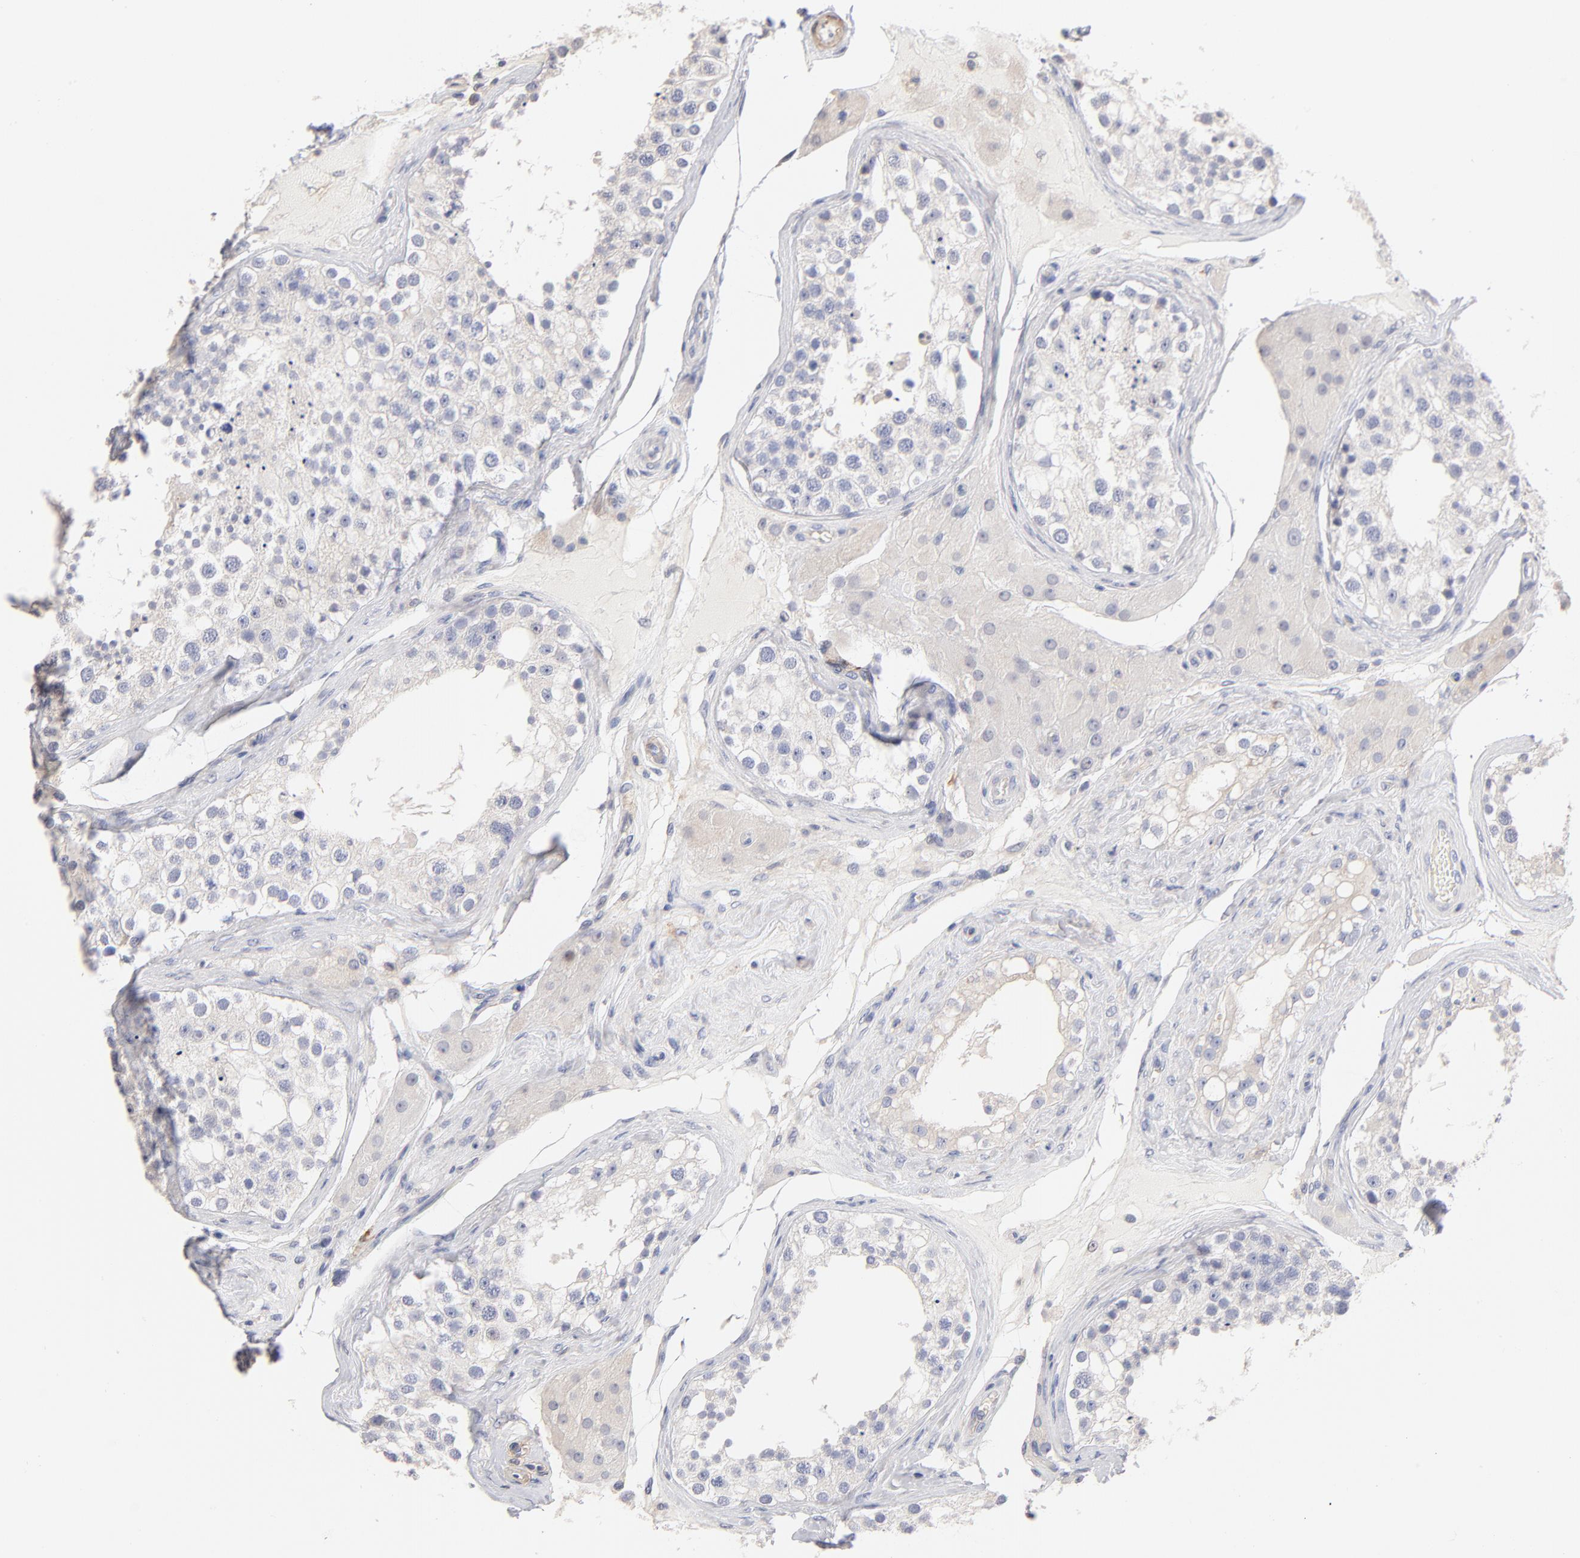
{"staining": {"intensity": "negative", "quantity": "none", "location": "none"}, "tissue": "testis", "cell_type": "Cells in seminiferous ducts", "image_type": "normal", "snomed": [{"axis": "morphology", "description": "Normal tissue, NOS"}, {"axis": "topography", "description": "Testis"}], "caption": "Cells in seminiferous ducts show no significant protein expression in unremarkable testis. The staining is performed using DAB (3,3'-diaminobenzidine) brown chromogen with nuclei counter-stained in using hematoxylin.", "gene": "ITGA8", "patient": {"sex": "male", "age": 68}}